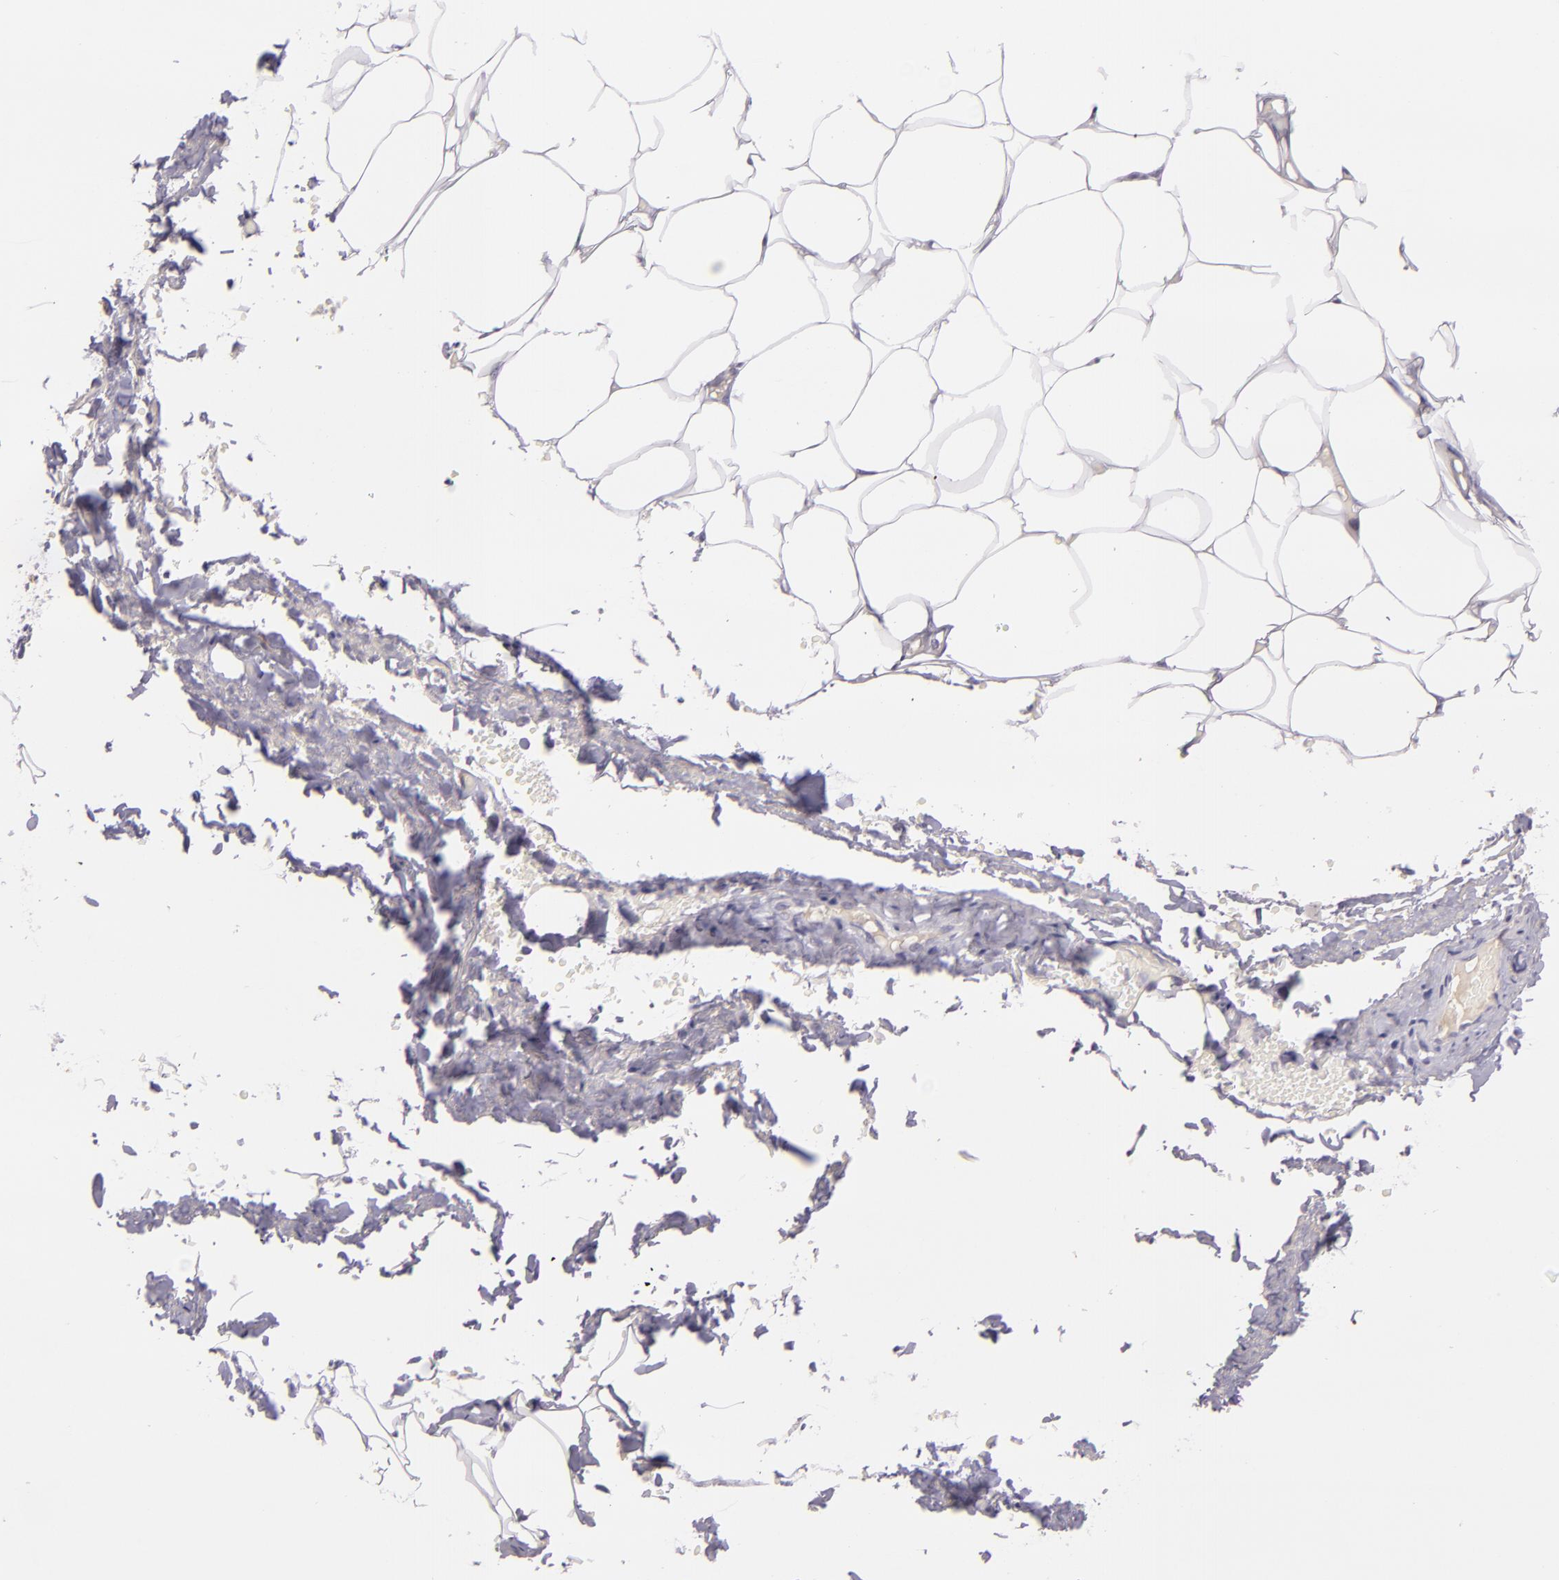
{"staining": {"intensity": "negative", "quantity": "none", "location": "none"}, "tissue": "adipose tissue", "cell_type": "Adipocytes", "image_type": "normal", "snomed": [{"axis": "morphology", "description": "Normal tissue, NOS"}, {"axis": "topography", "description": "Soft tissue"}, {"axis": "topography", "description": "Peripheral nerve tissue"}], "caption": "Immunohistochemistry (IHC) image of benign adipose tissue stained for a protein (brown), which exhibits no expression in adipocytes. Nuclei are stained in blue.", "gene": "CHEK2", "patient": {"sex": "female", "age": 68}}